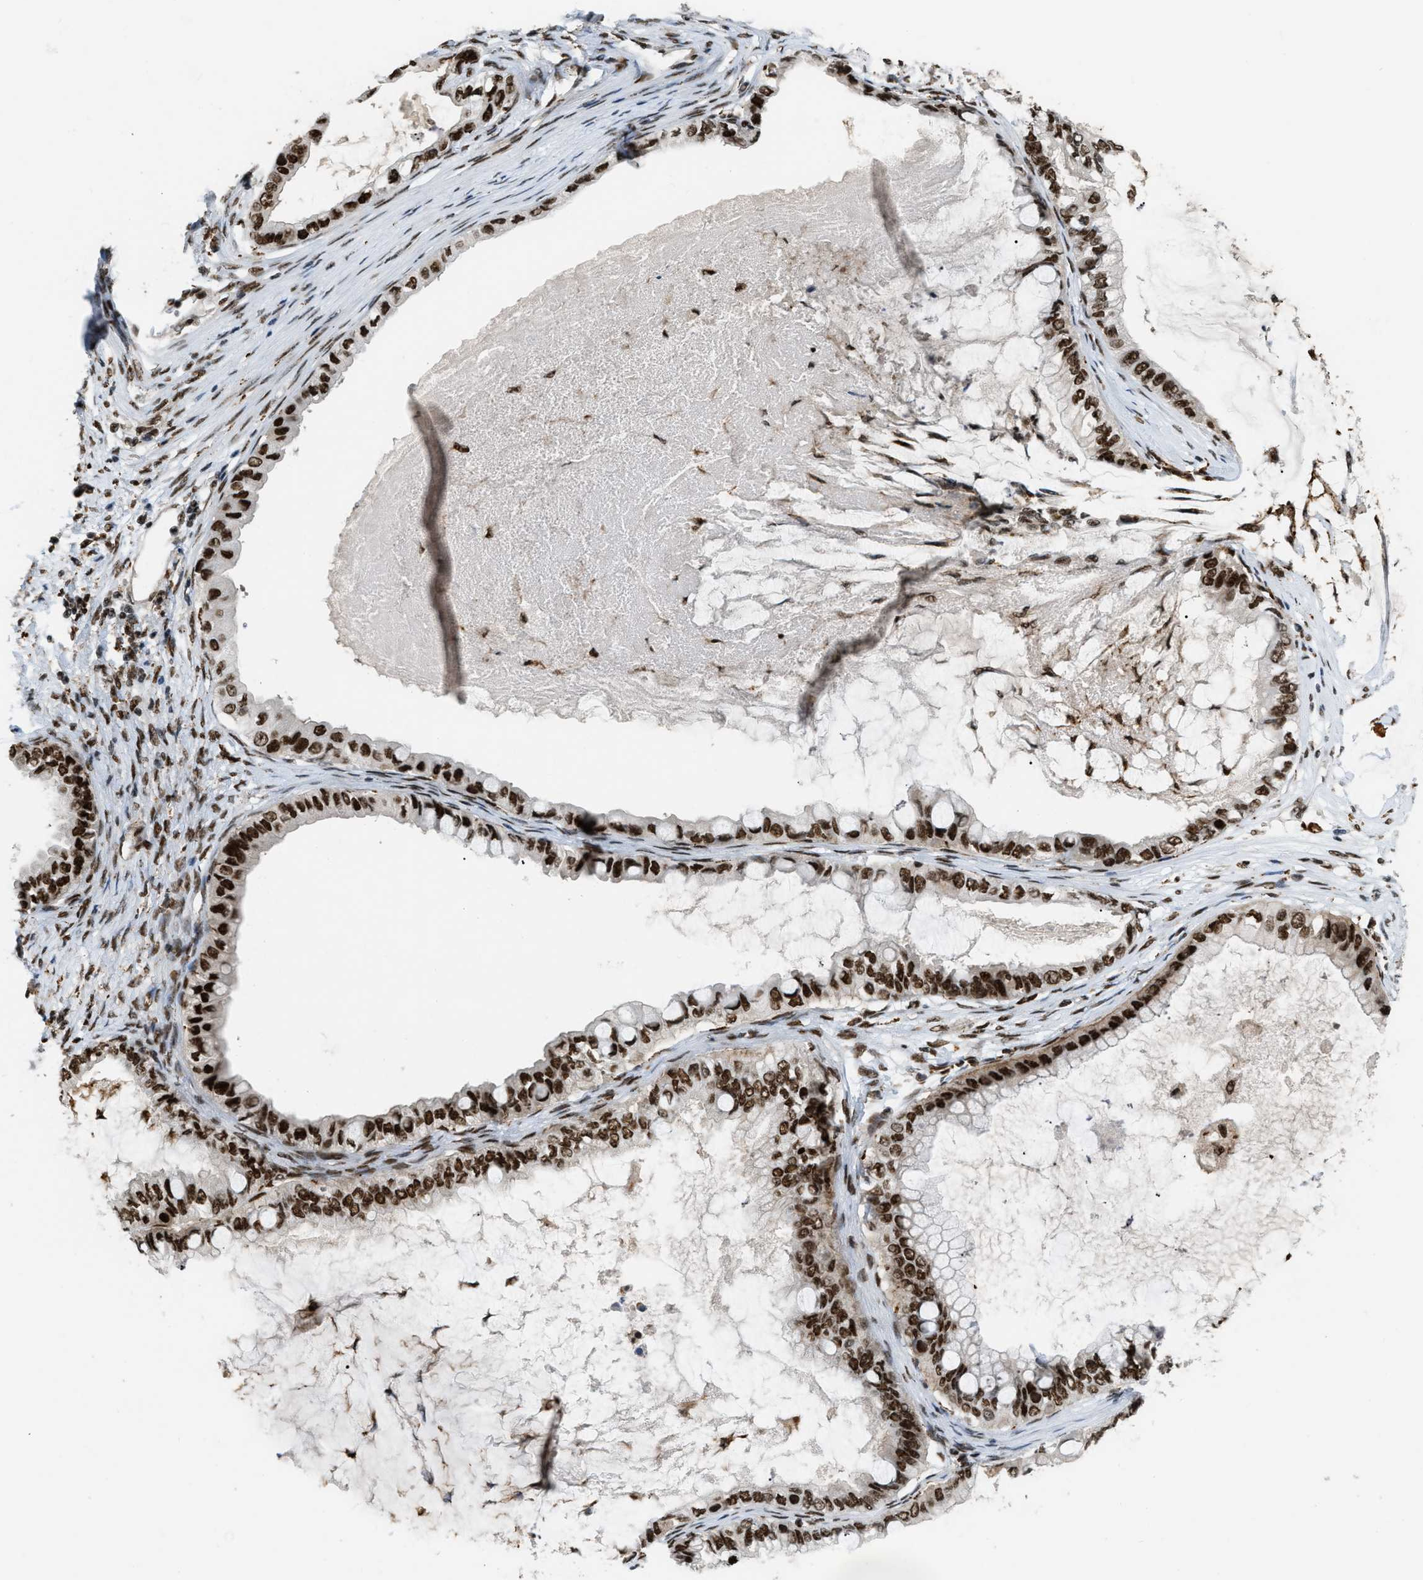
{"staining": {"intensity": "strong", "quantity": ">75%", "location": "nuclear"}, "tissue": "ovarian cancer", "cell_type": "Tumor cells", "image_type": "cancer", "snomed": [{"axis": "morphology", "description": "Cystadenocarcinoma, mucinous, NOS"}, {"axis": "topography", "description": "Ovary"}], "caption": "This image exhibits IHC staining of ovarian cancer, with high strong nuclear positivity in about >75% of tumor cells.", "gene": "NUMA1", "patient": {"sex": "female", "age": 80}}